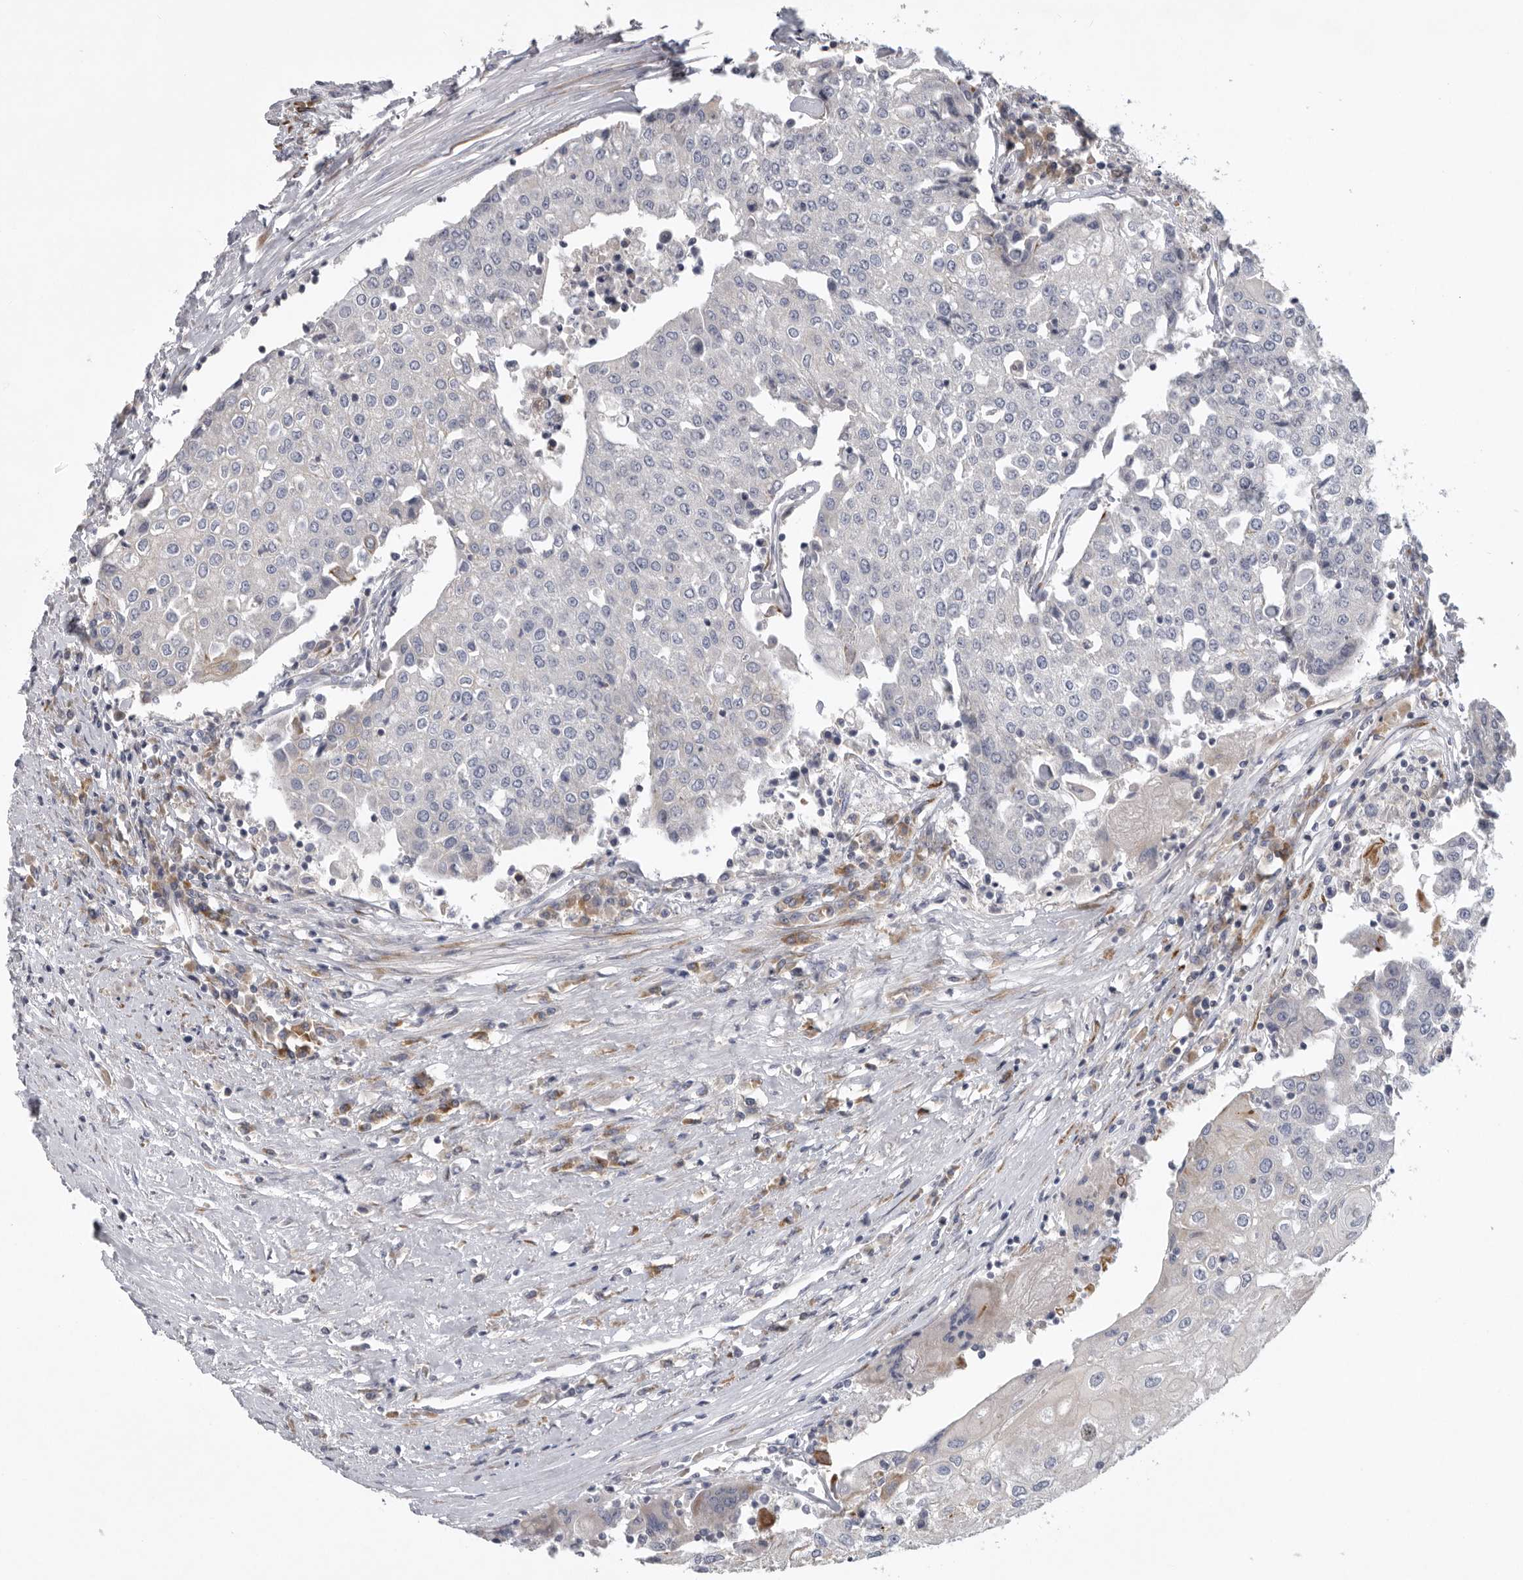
{"staining": {"intensity": "negative", "quantity": "none", "location": "none"}, "tissue": "urothelial cancer", "cell_type": "Tumor cells", "image_type": "cancer", "snomed": [{"axis": "morphology", "description": "Urothelial carcinoma, High grade"}, {"axis": "topography", "description": "Urinary bladder"}], "caption": "Urothelial carcinoma (high-grade) was stained to show a protein in brown. There is no significant positivity in tumor cells. (Immunohistochemistry (ihc), brightfield microscopy, high magnification).", "gene": "USP24", "patient": {"sex": "female", "age": 85}}